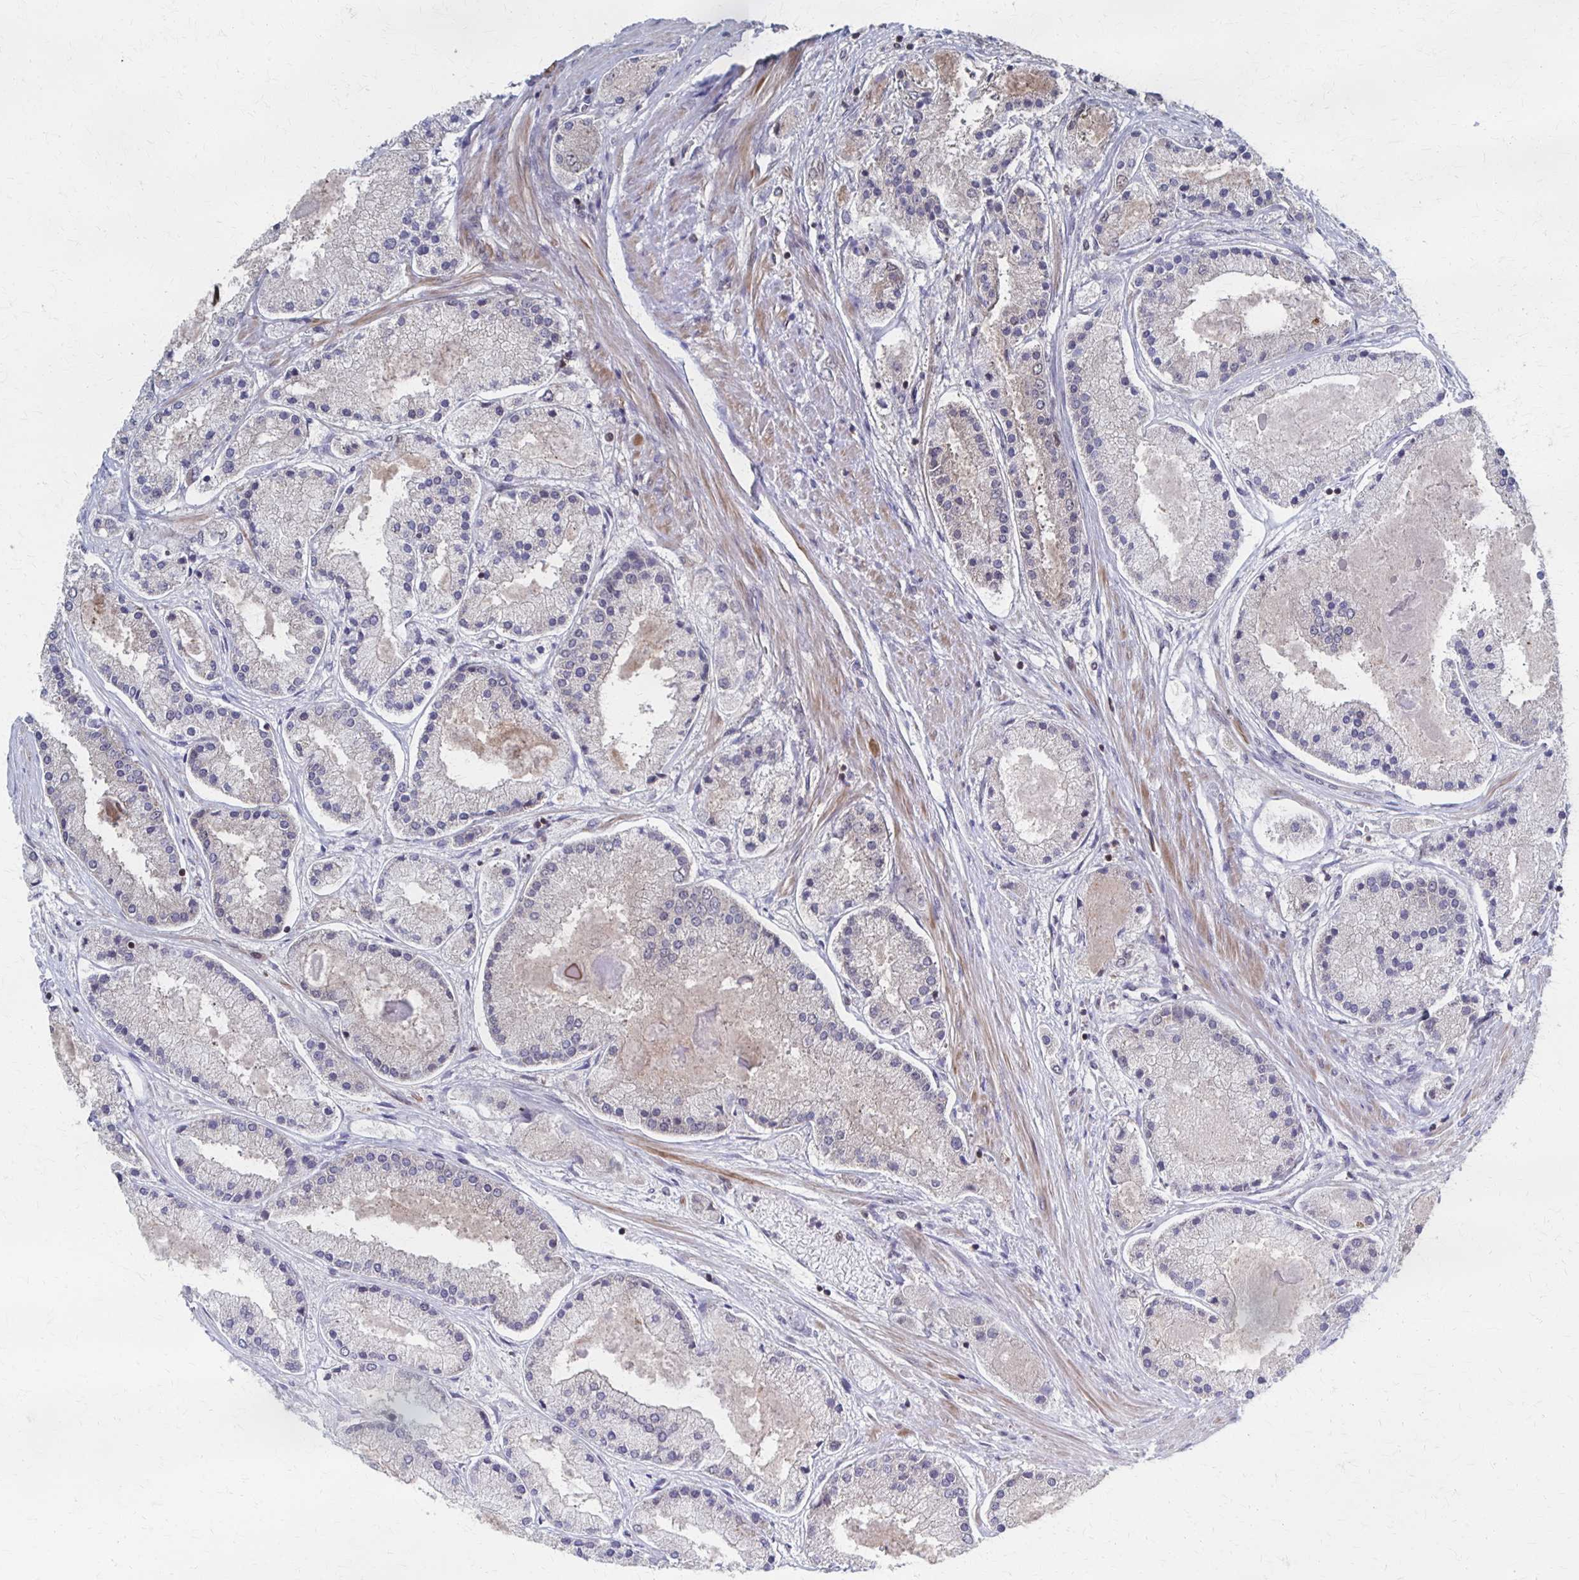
{"staining": {"intensity": "negative", "quantity": "none", "location": "none"}, "tissue": "prostate cancer", "cell_type": "Tumor cells", "image_type": "cancer", "snomed": [{"axis": "morphology", "description": "Adenocarcinoma, High grade"}, {"axis": "topography", "description": "Prostate"}], "caption": "Tumor cells are negative for brown protein staining in prostate adenocarcinoma (high-grade).", "gene": "GTF2B", "patient": {"sex": "male", "age": 67}}